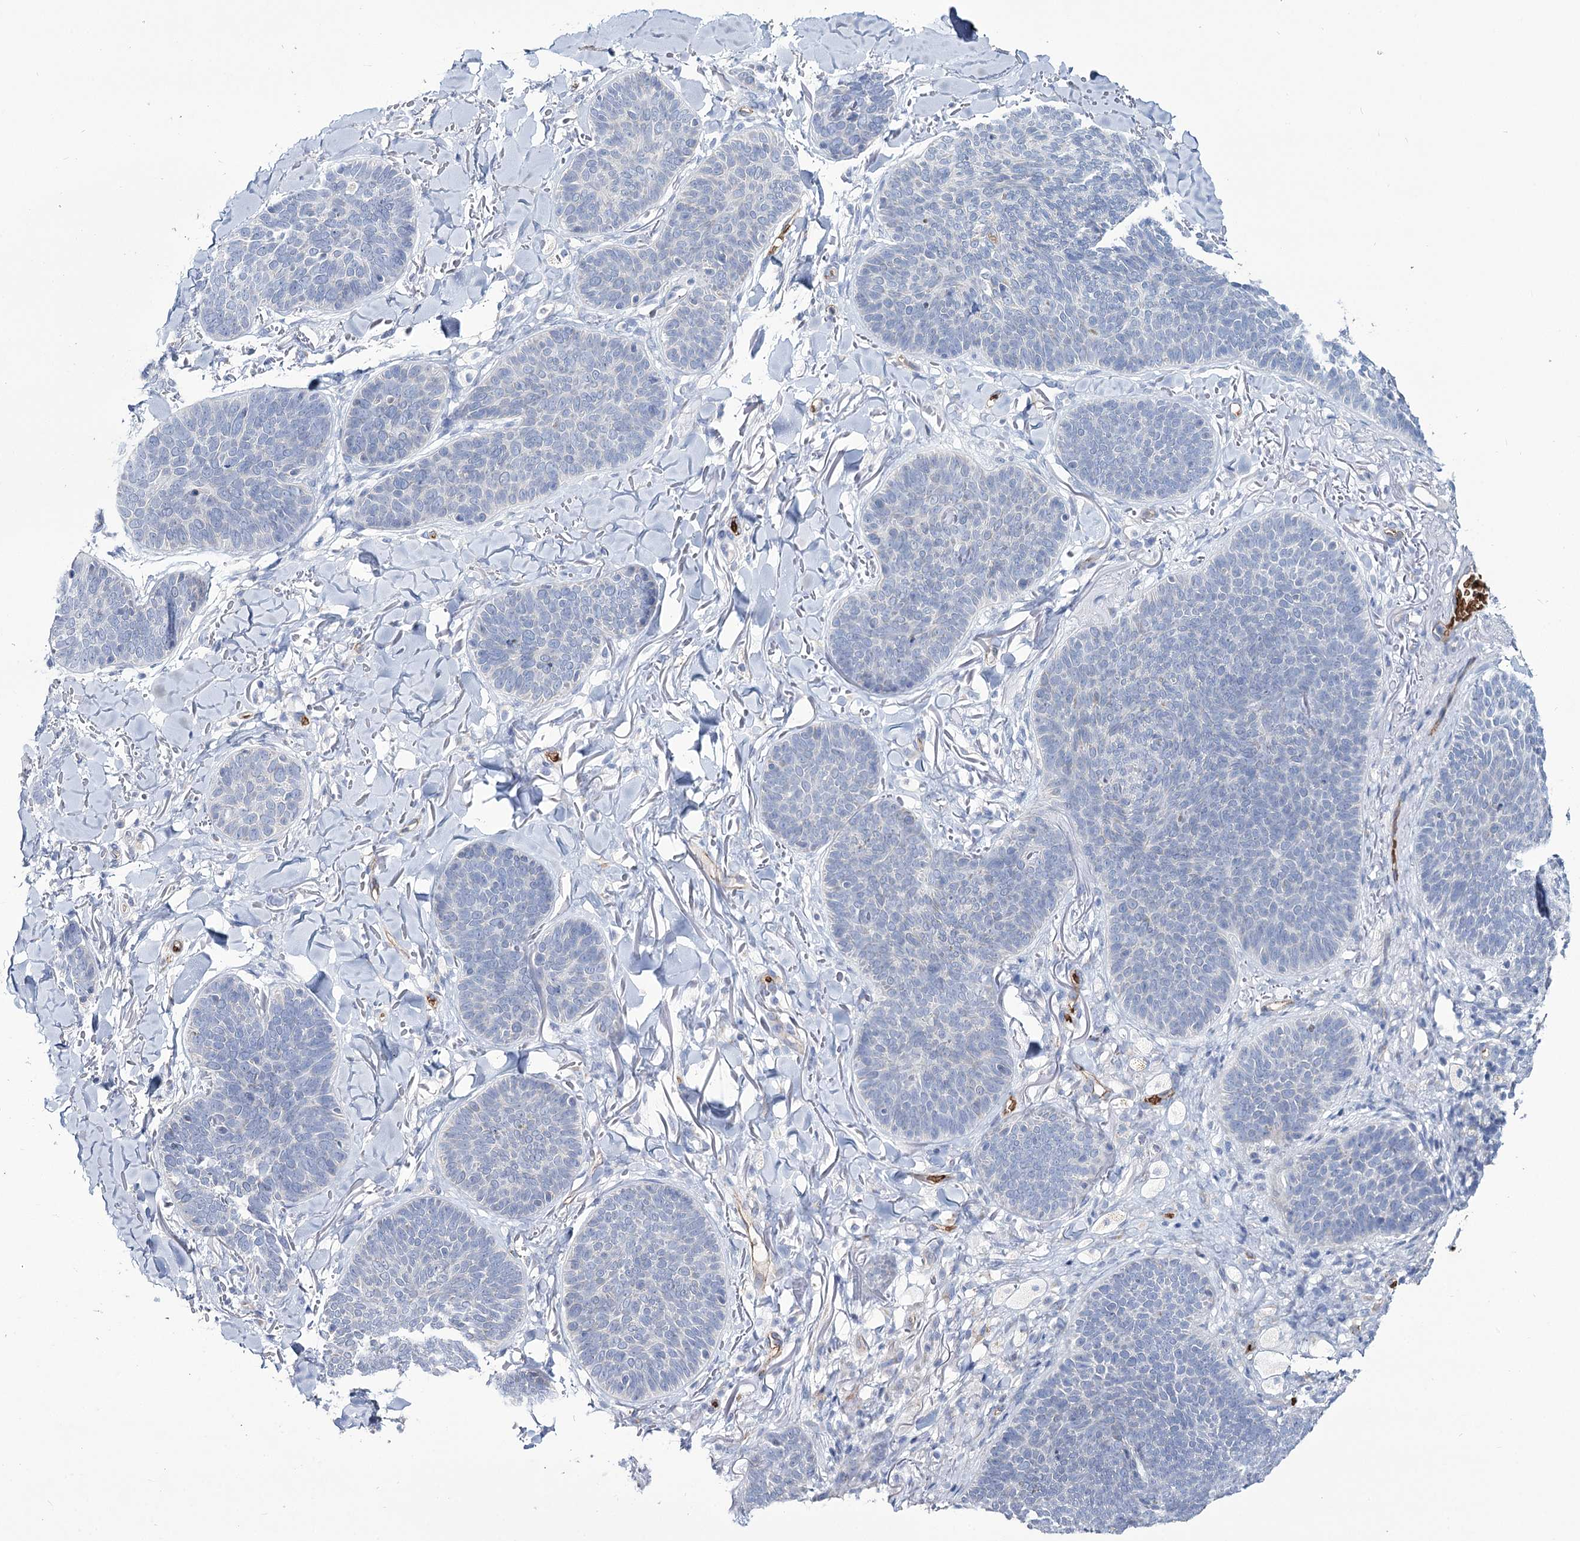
{"staining": {"intensity": "negative", "quantity": "none", "location": "none"}, "tissue": "skin cancer", "cell_type": "Tumor cells", "image_type": "cancer", "snomed": [{"axis": "morphology", "description": "Basal cell carcinoma"}, {"axis": "topography", "description": "Skin"}], "caption": "This is an immunohistochemistry (IHC) image of human skin cancer. There is no expression in tumor cells.", "gene": "GBF1", "patient": {"sex": "male", "age": 85}}